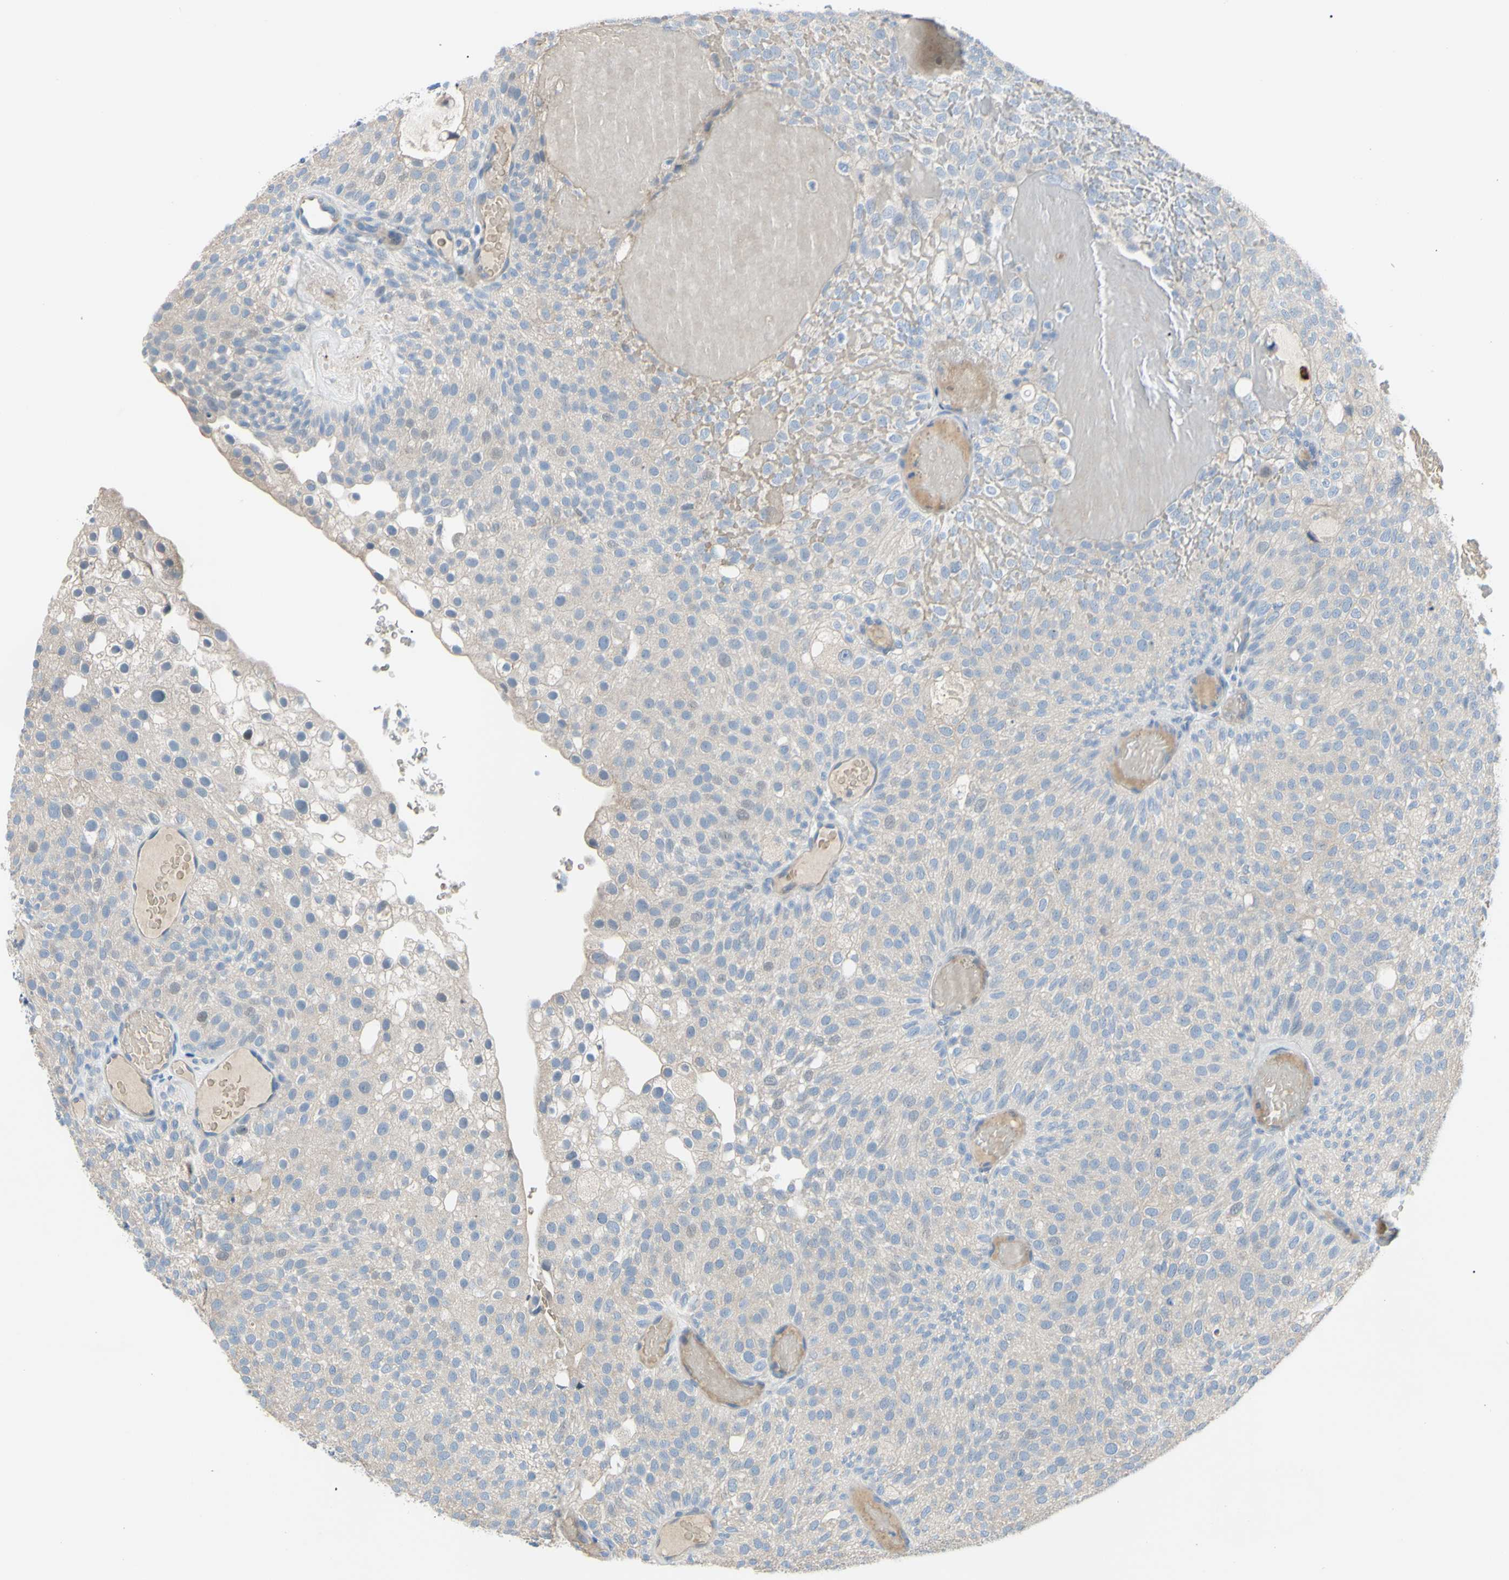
{"staining": {"intensity": "weak", "quantity": "<25%", "location": "cytoplasmic/membranous"}, "tissue": "urothelial cancer", "cell_type": "Tumor cells", "image_type": "cancer", "snomed": [{"axis": "morphology", "description": "Urothelial carcinoma, Low grade"}, {"axis": "topography", "description": "Urinary bladder"}], "caption": "Urothelial cancer was stained to show a protein in brown. There is no significant staining in tumor cells. (DAB IHC visualized using brightfield microscopy, high magnification).", "gene": "TMEM59L", "patient": {"sex": "male", "age": 78}}